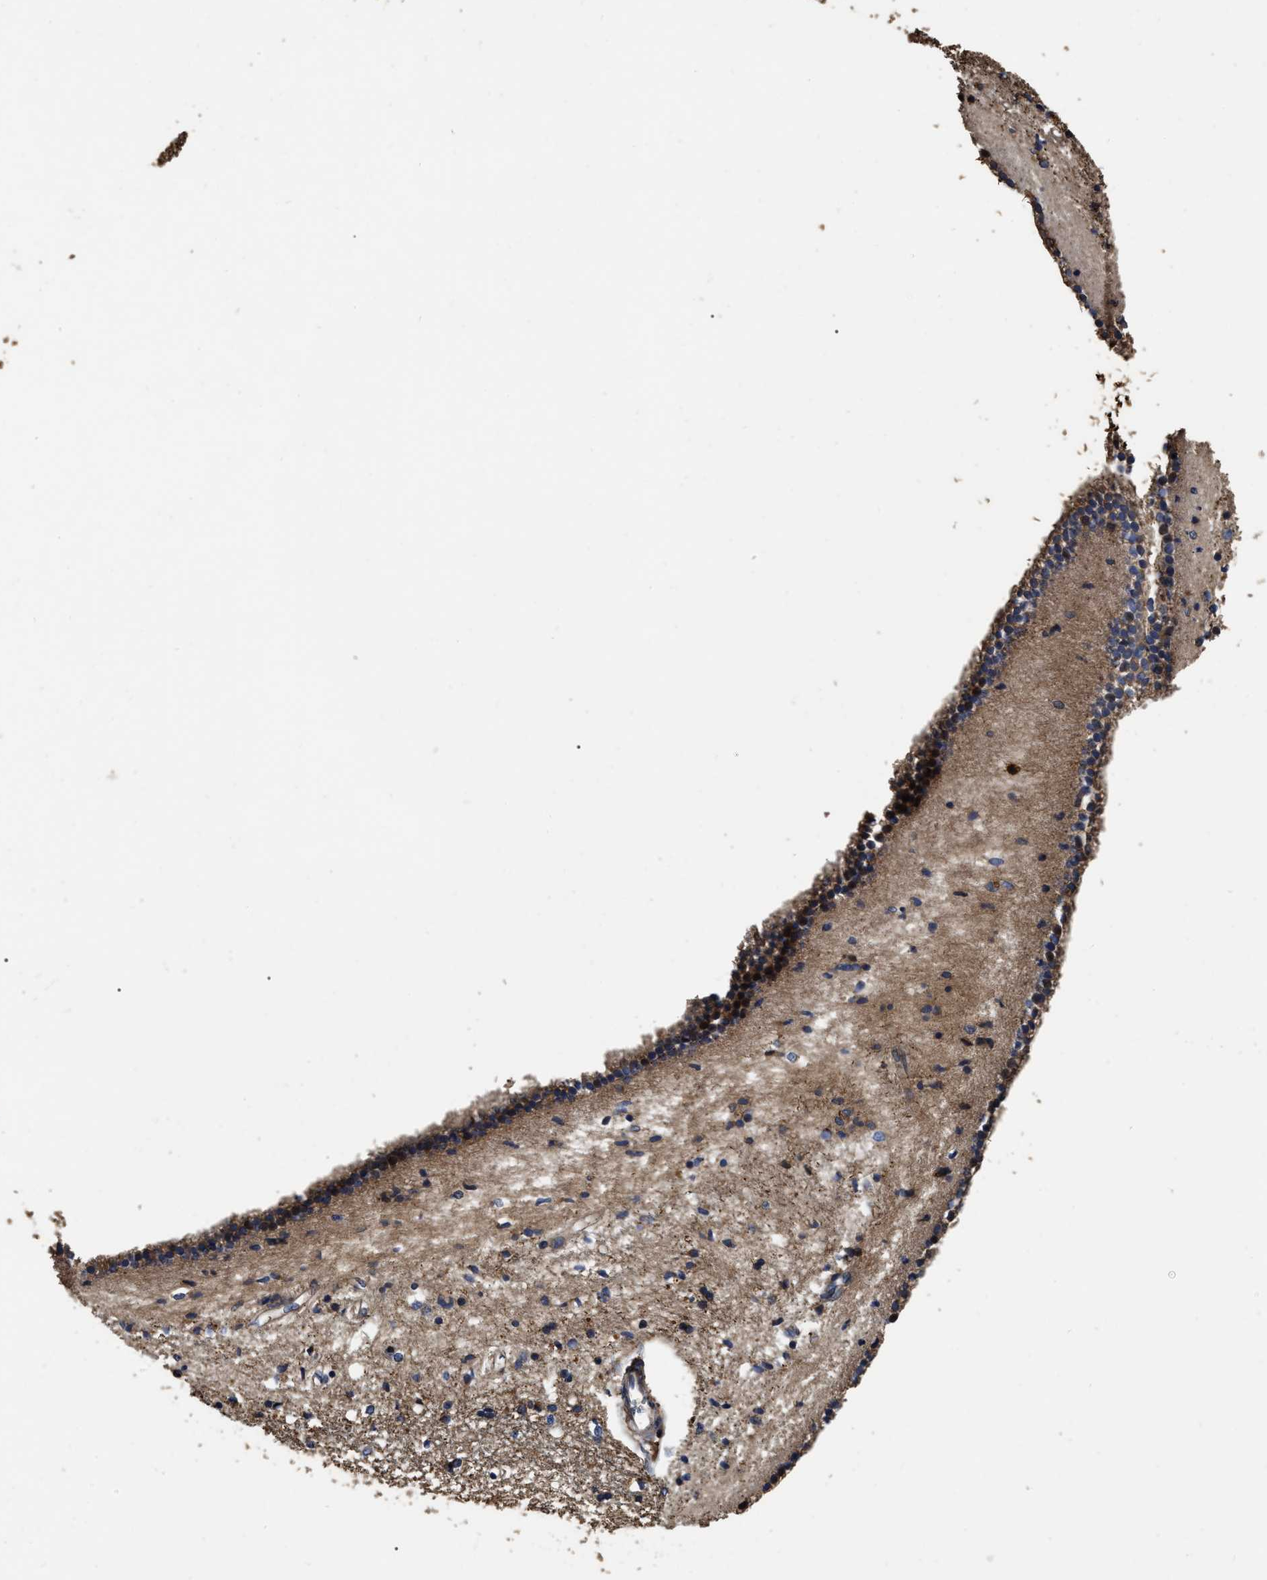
{"staining": {"intensity": "strong", "quantity": "<25%", "location": "cytoplasmic/membranous"}, "tissue": "caudate", "cell_type": "Glial cells", "image_type": "normal", "snomed": [{"axis": "morphology", "description": "Normal tissue, NOS"}, {"axis": "topography", "description": "Lateral ventricle wall"}], "caption": "Immunohistochemical staining of normal human caudate shows strong cytoplasmic/membranous protein expression in approximately <25% of glial cells.", "gene": "ABCG8", "patient": {"sex": "male", "age": 45}}